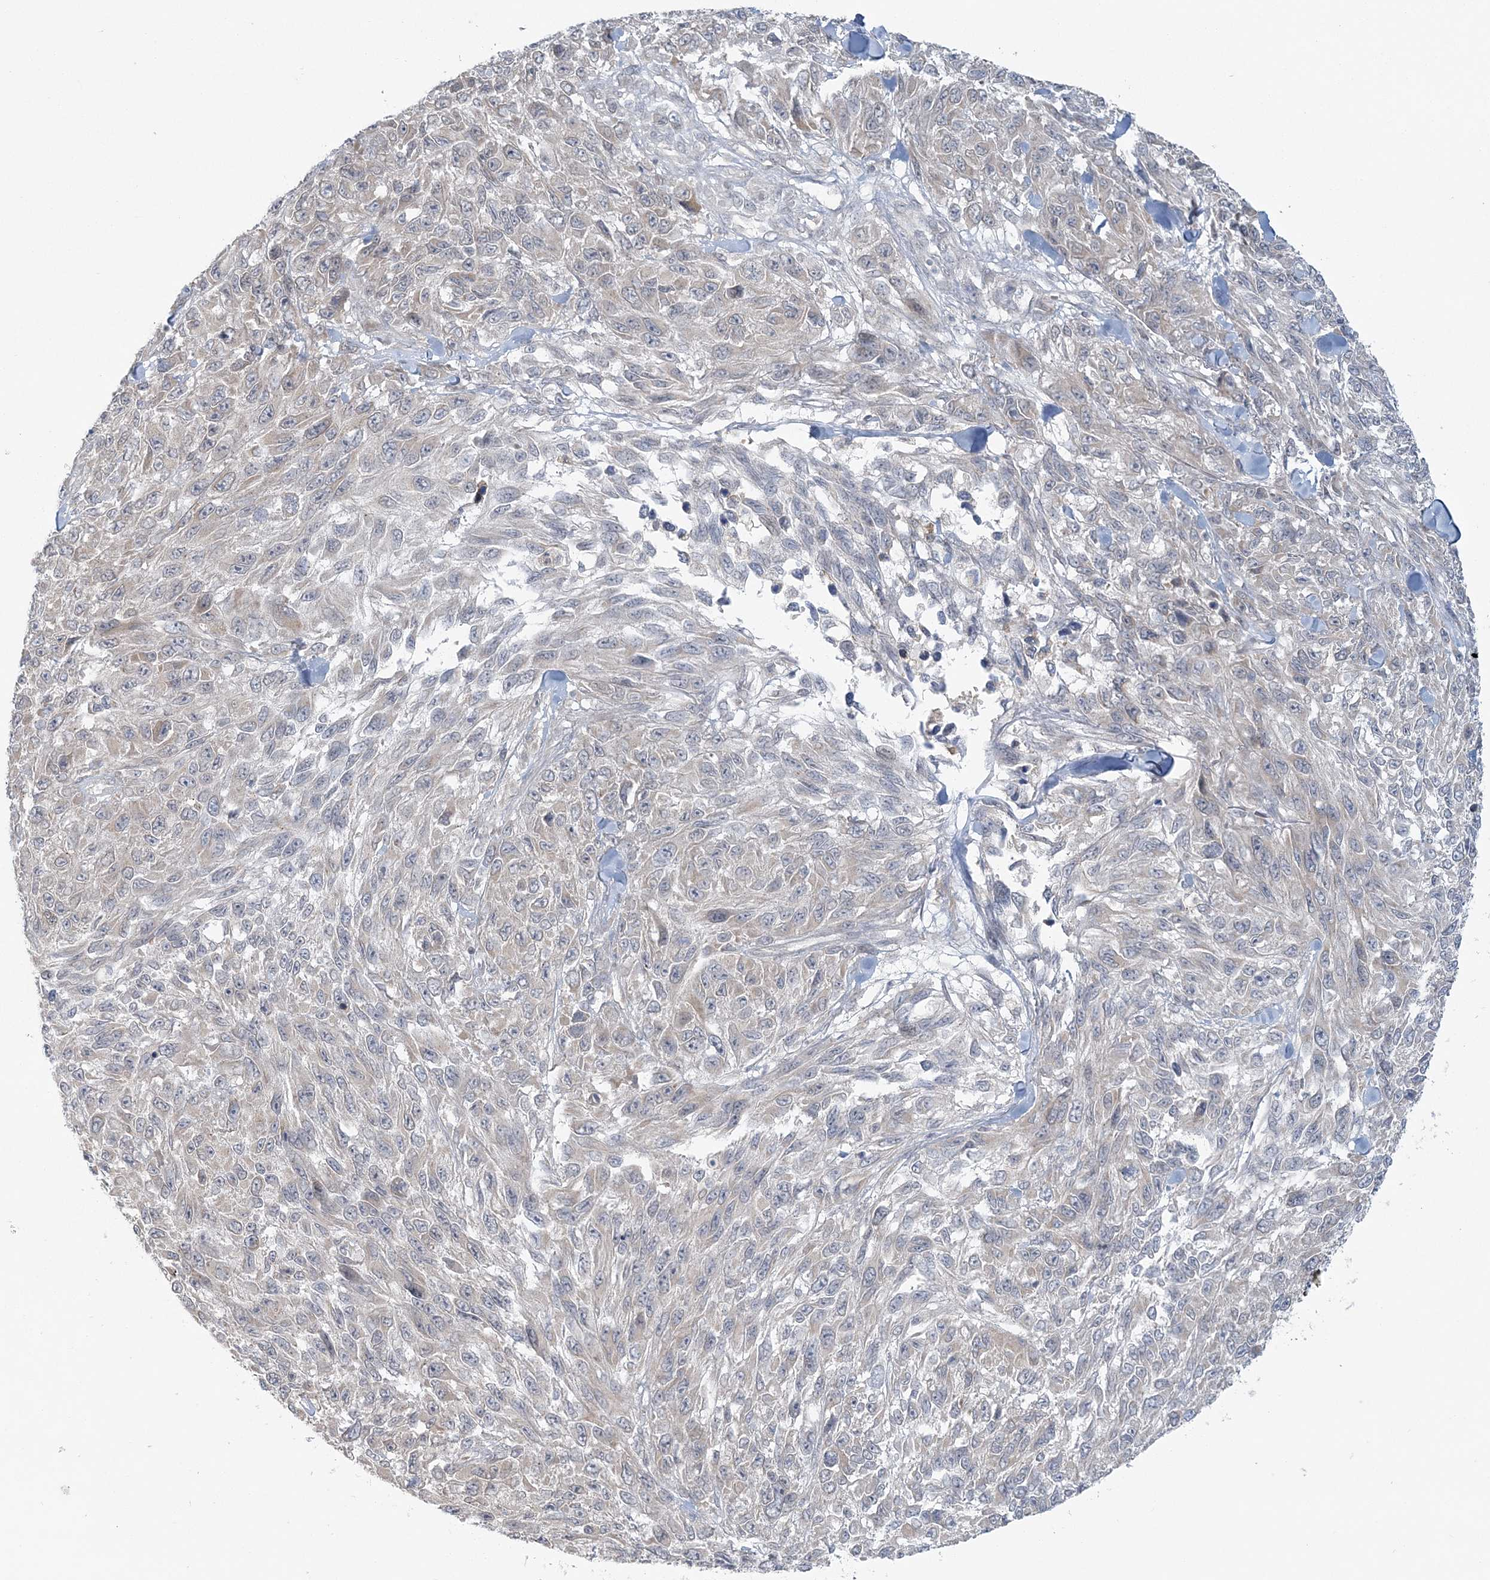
{"staining": {"intensity": "negative", "quantity": "none", "location": "none"}, "tissue": "melanoma", "cell_type": "Tumor cells", "image_type": "cancer", "snomed": [{"axis": "morphology", "description": "Malignant melanoma, NOS"}, {"axis": "topography", "description": "Skin"}], "caption": "DAB immunohistochemical staining of human melanoma shows no significant positivity in tumor cells. Brightfield microscopy of IHC stained with DAB (3,3'-diaminobenzidine) (brown) and hematoxylin (blue), captured at high magnification.", "gene": "BLTP3A", "patient": {"sex": "female", "age": 96}}